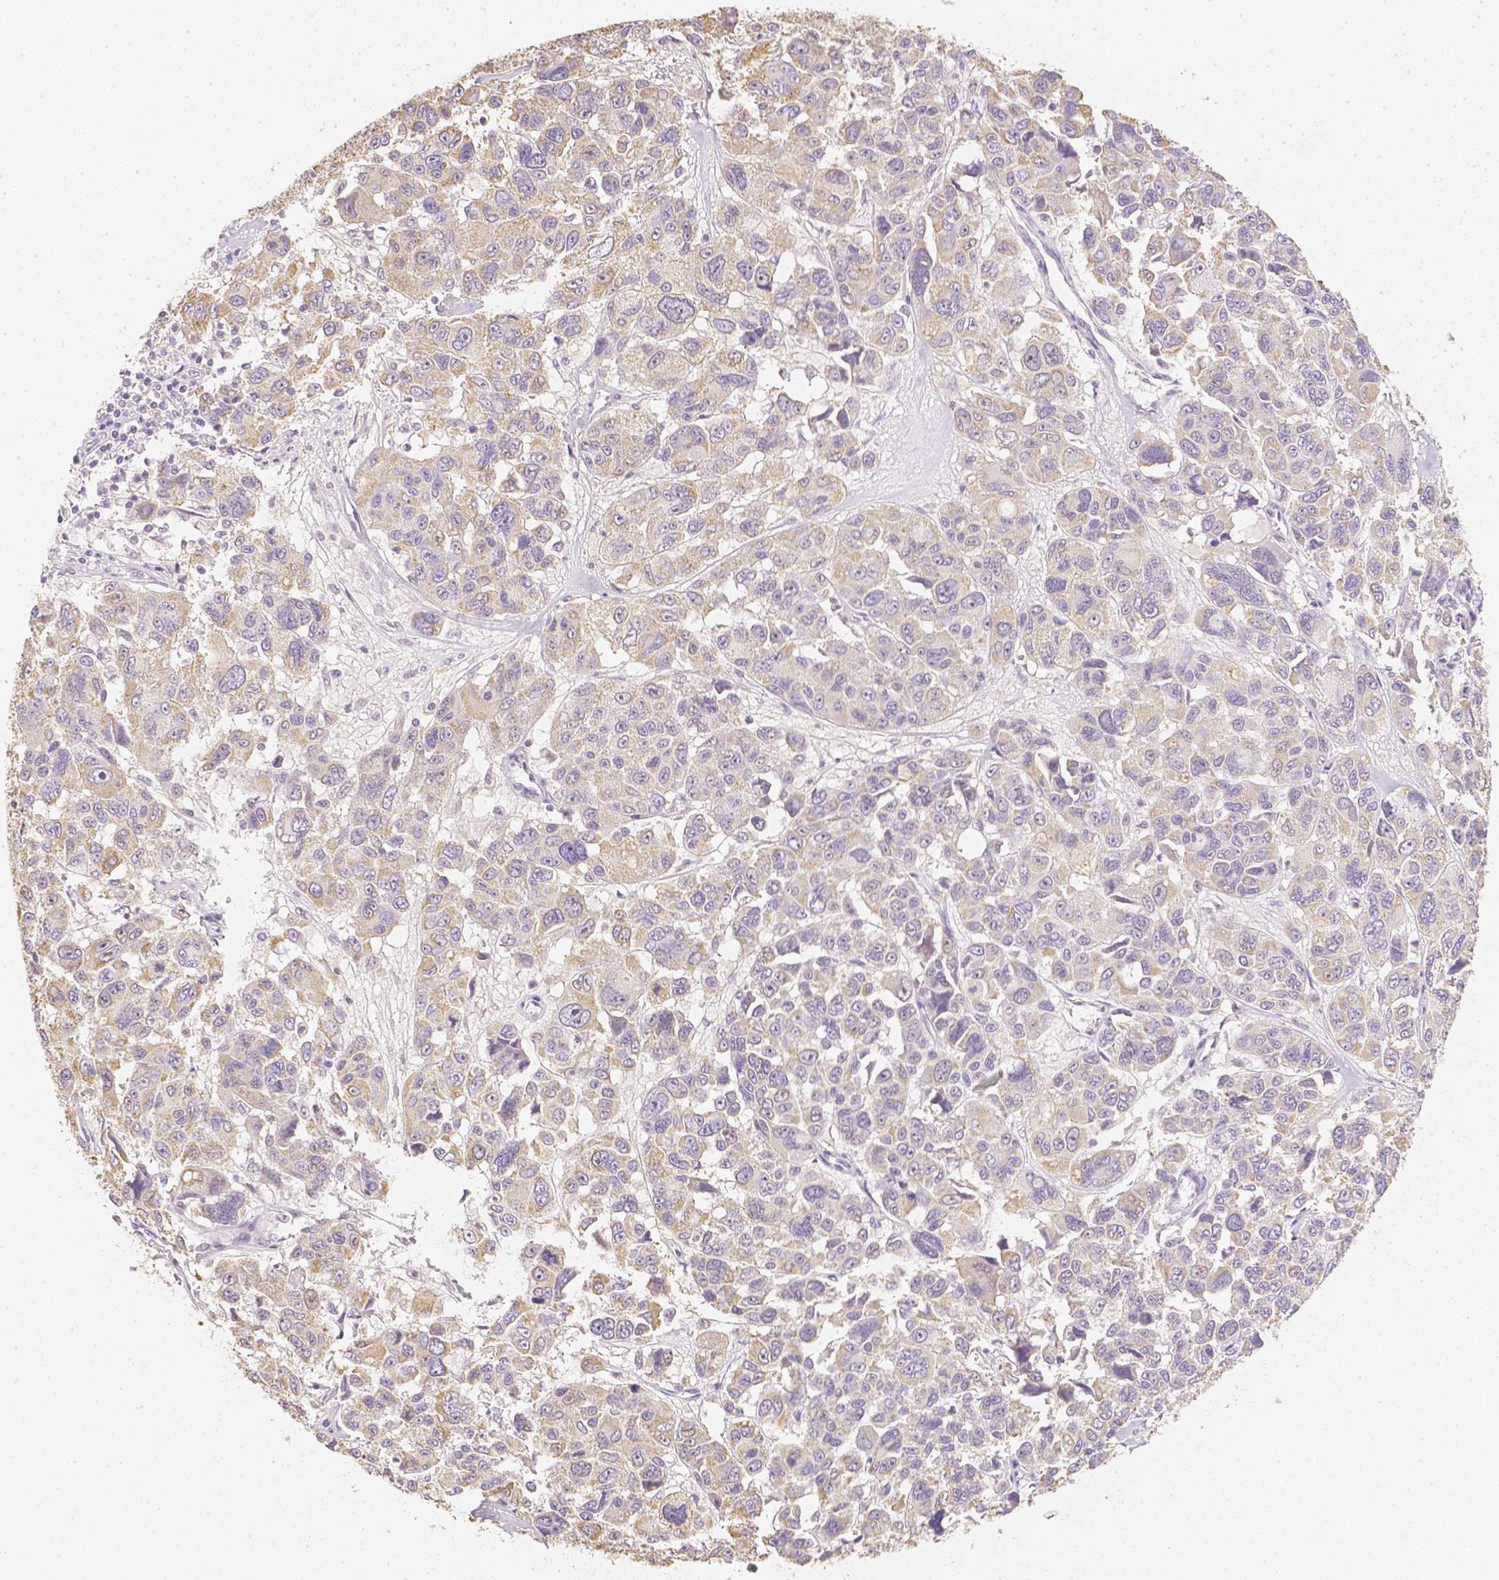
{"staining": {"intensity": "moderate", "quantity": ">75%", "location": "cytoplasmic/membranous"}, "tissue": "melanoma", "cell_type": "Tumor cells", "image_type": "cancer", "snomed": [{"axis": "morphology", "description": "Malignant melanoma, NOS"}, {"axis": "topography", "description": "Skin"}], "caption": "DAB immunohistochemical staining of melanoma displays moderate cytoplasmic/membranous protein expression in about >75% of tumor cells.", "gene": "NVL", "patient": {"sex": "female", "age": 66}}